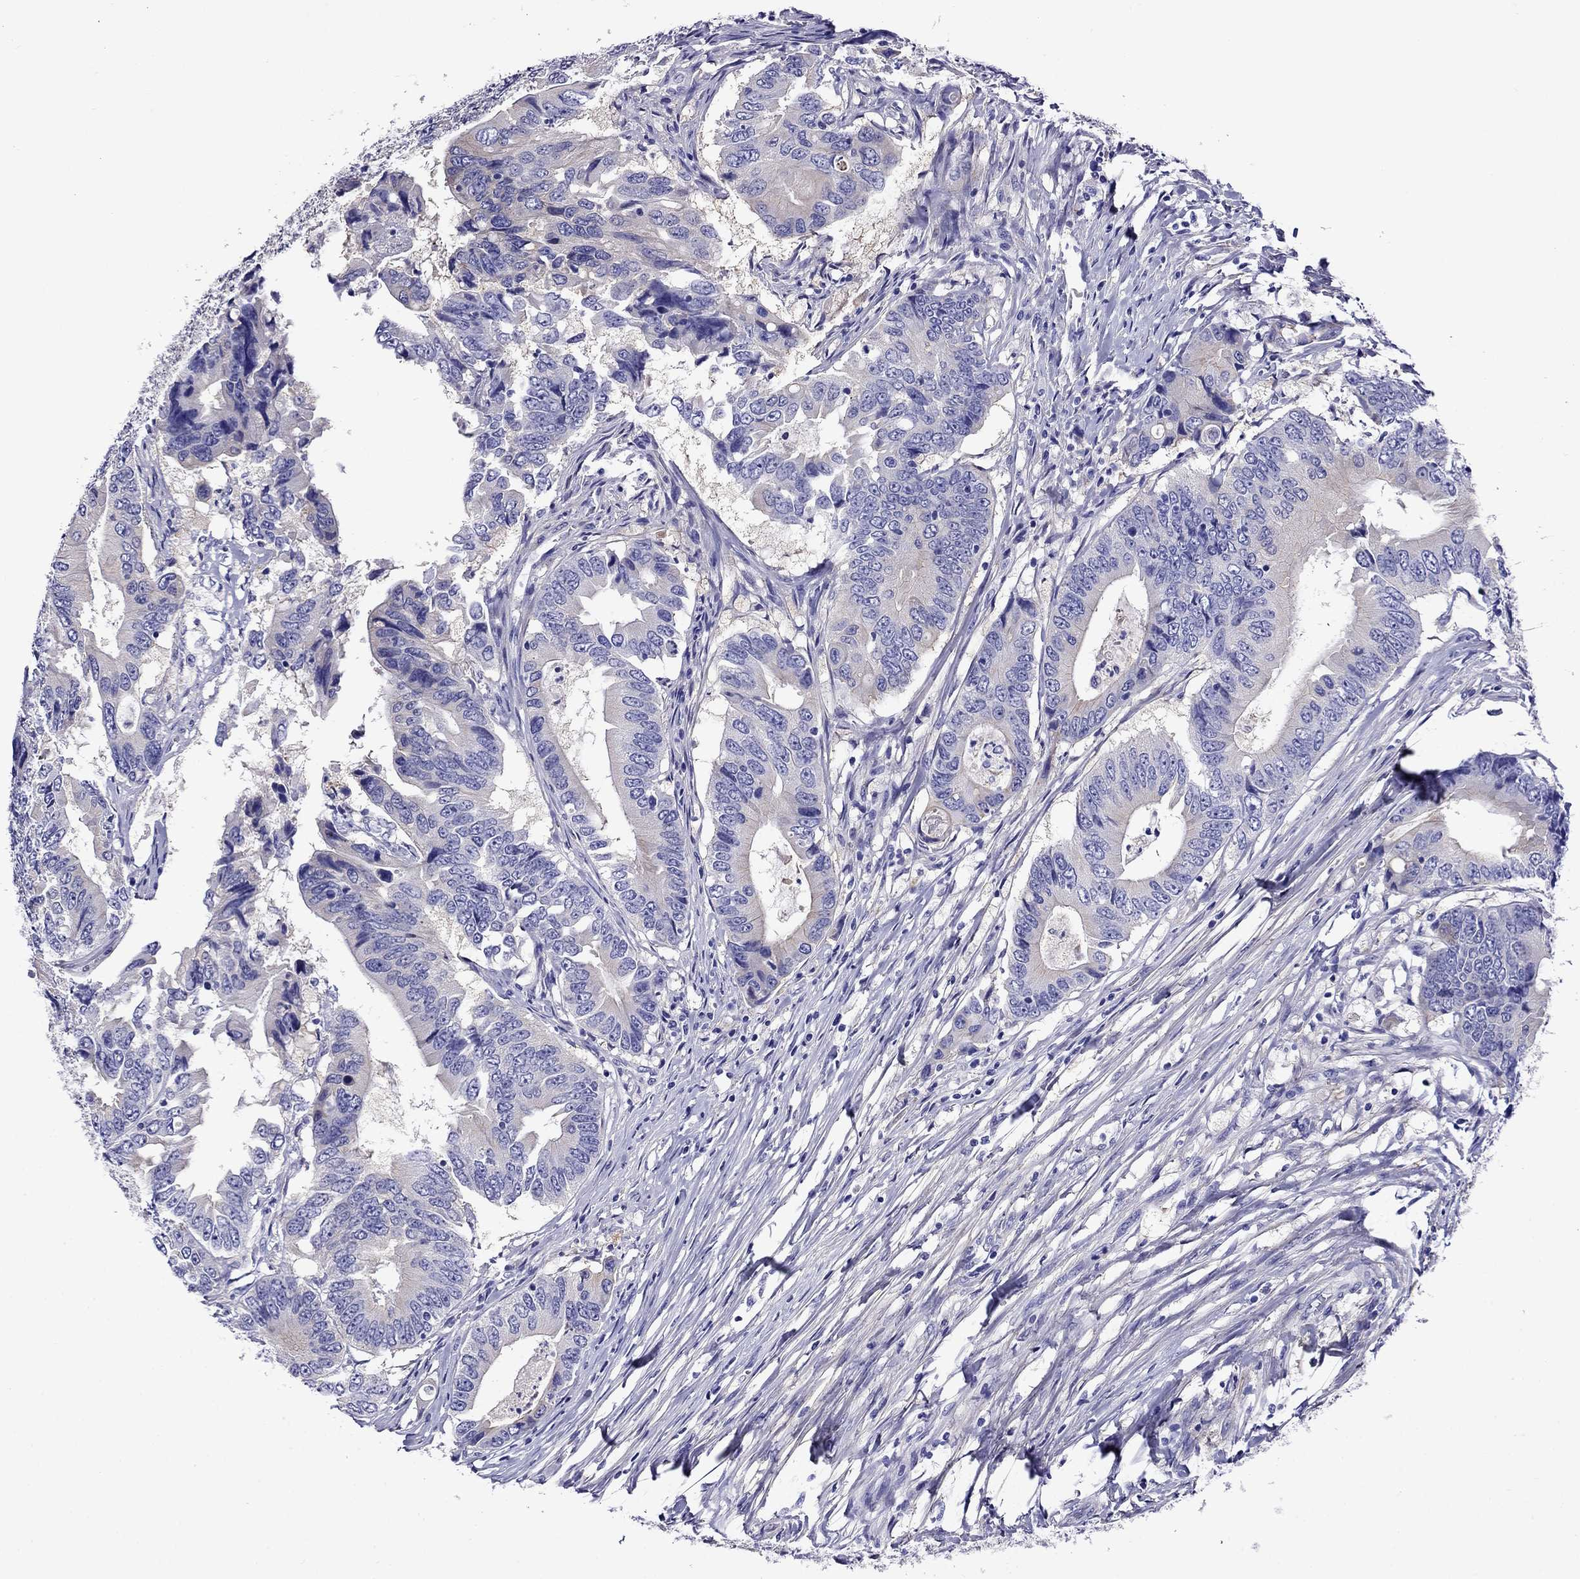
{"staining": {"intensity": "weak", "quantity": "<25%", "location": "cytoplasmic/membranous"}, "tissue": "colorectal cancer", "cell_type": "Tumor cells", "image_type": "cancer", "snomed": [{"axis": "morphology", "description": "Adenocarcinoma, NOS"}, {"axis": "topography", "description": "Colon"}], "caption": "IHC of colorectal adenocarcinoma demonstrates no positivity in tumor cells.", "gene": "SCG2", "patient": {"sex": "female", "age": 90}}